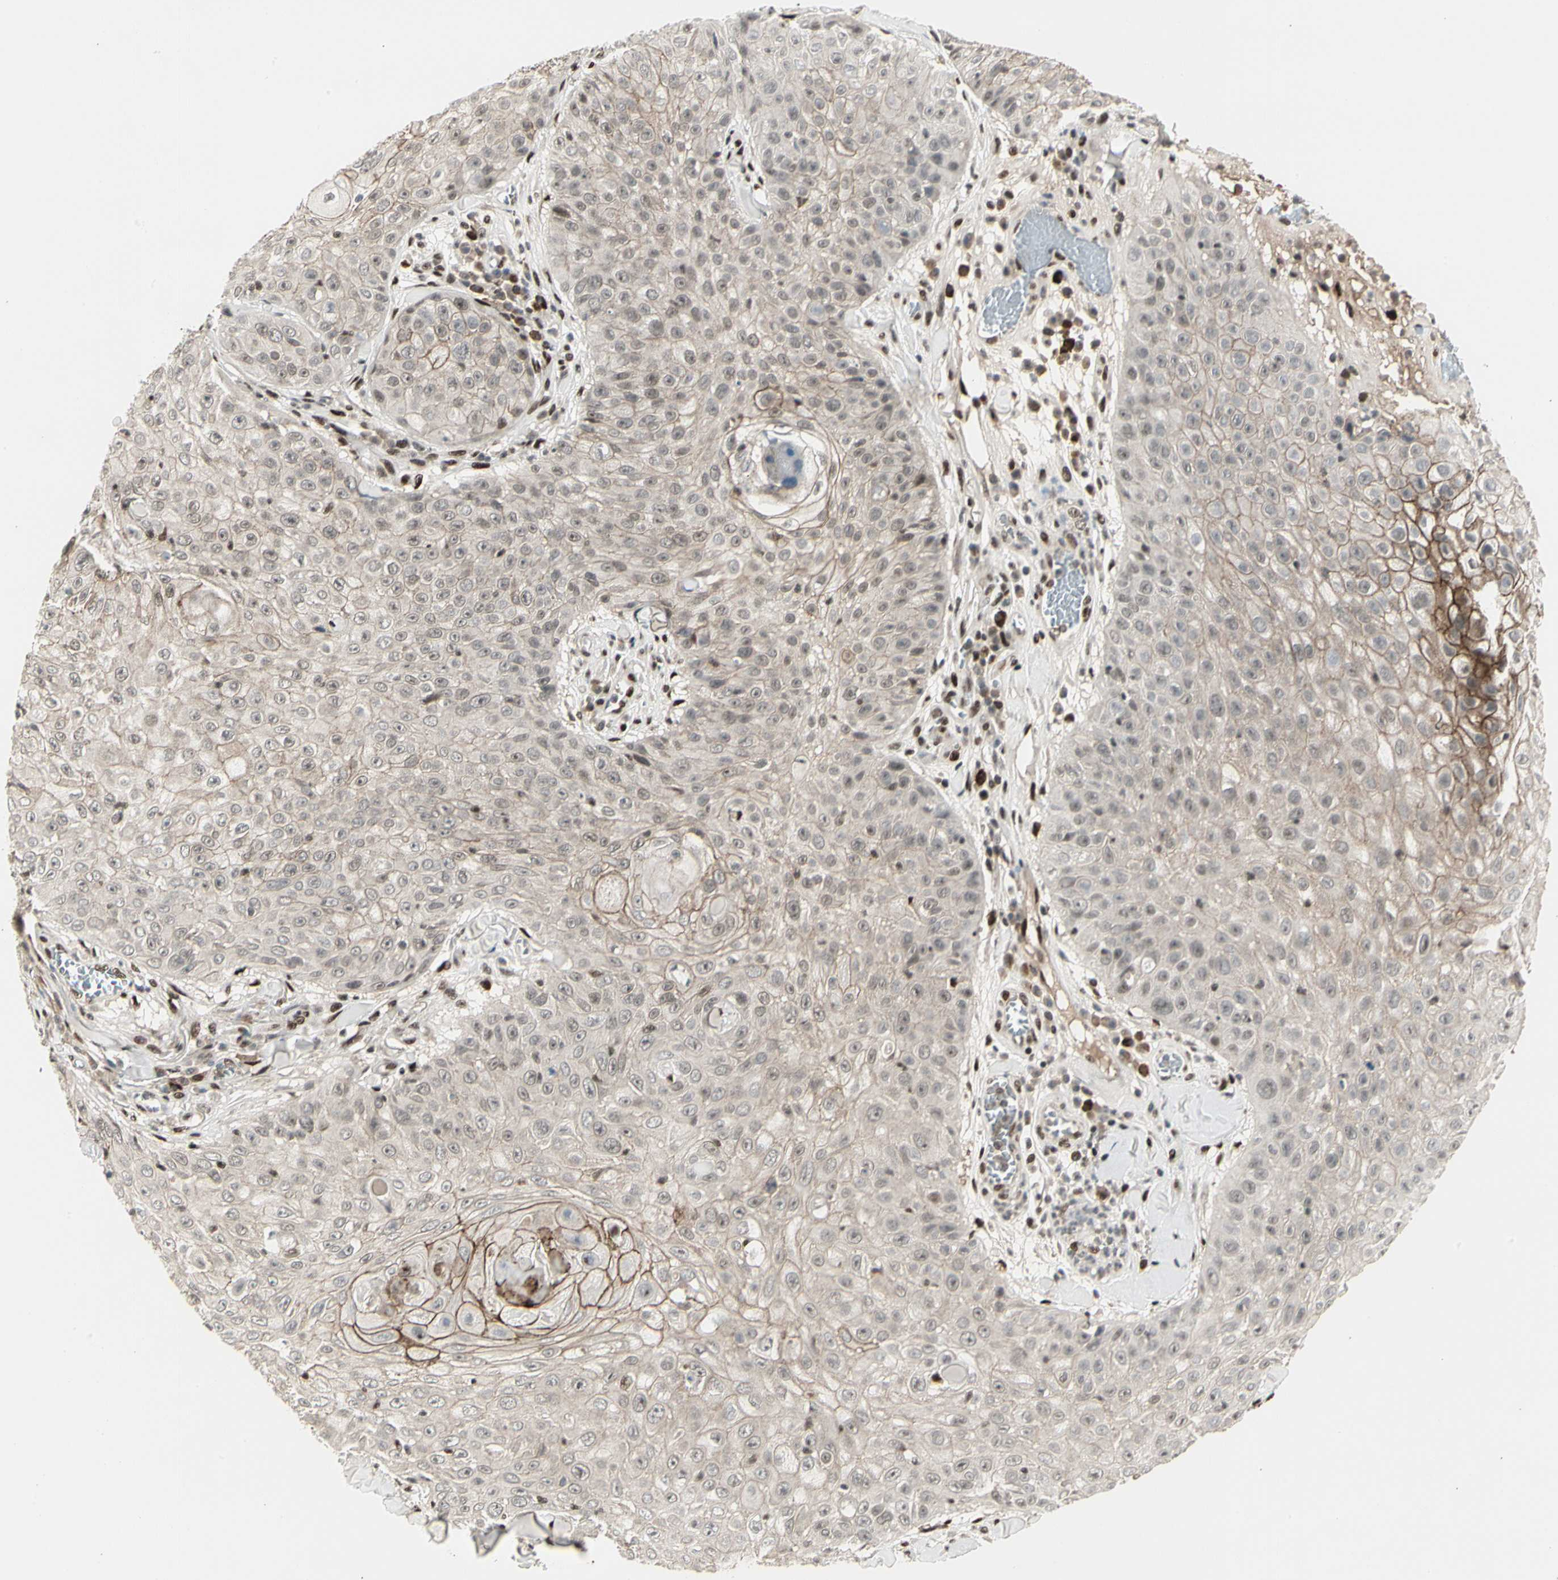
{"staining": {"intensity": "moderate", "quantity": "<25%", "location": "cytoplasmic/membranous"}, "tissue": "skin cancer", "cell_type": "Tumor cells", "image_type": "cancer", "snomed": [{"axis": "morphology", "description": "Squamous cell carcinoma, NOS"}, {"axis": "topography", "description": "Skin"}], "caption": "Immunohistochemistry of human squamous cell carcinoma (skin) demonstrates low levels of moderate cytoplasmic/membranous positivity in about <25% of tumor cells. (DAB (3,3'-diaminobenzidine) IHC with brightfield microscopy, high magnification).", "gene": "FOXJ2", "patient": {"sex": "male", "age": 86}}